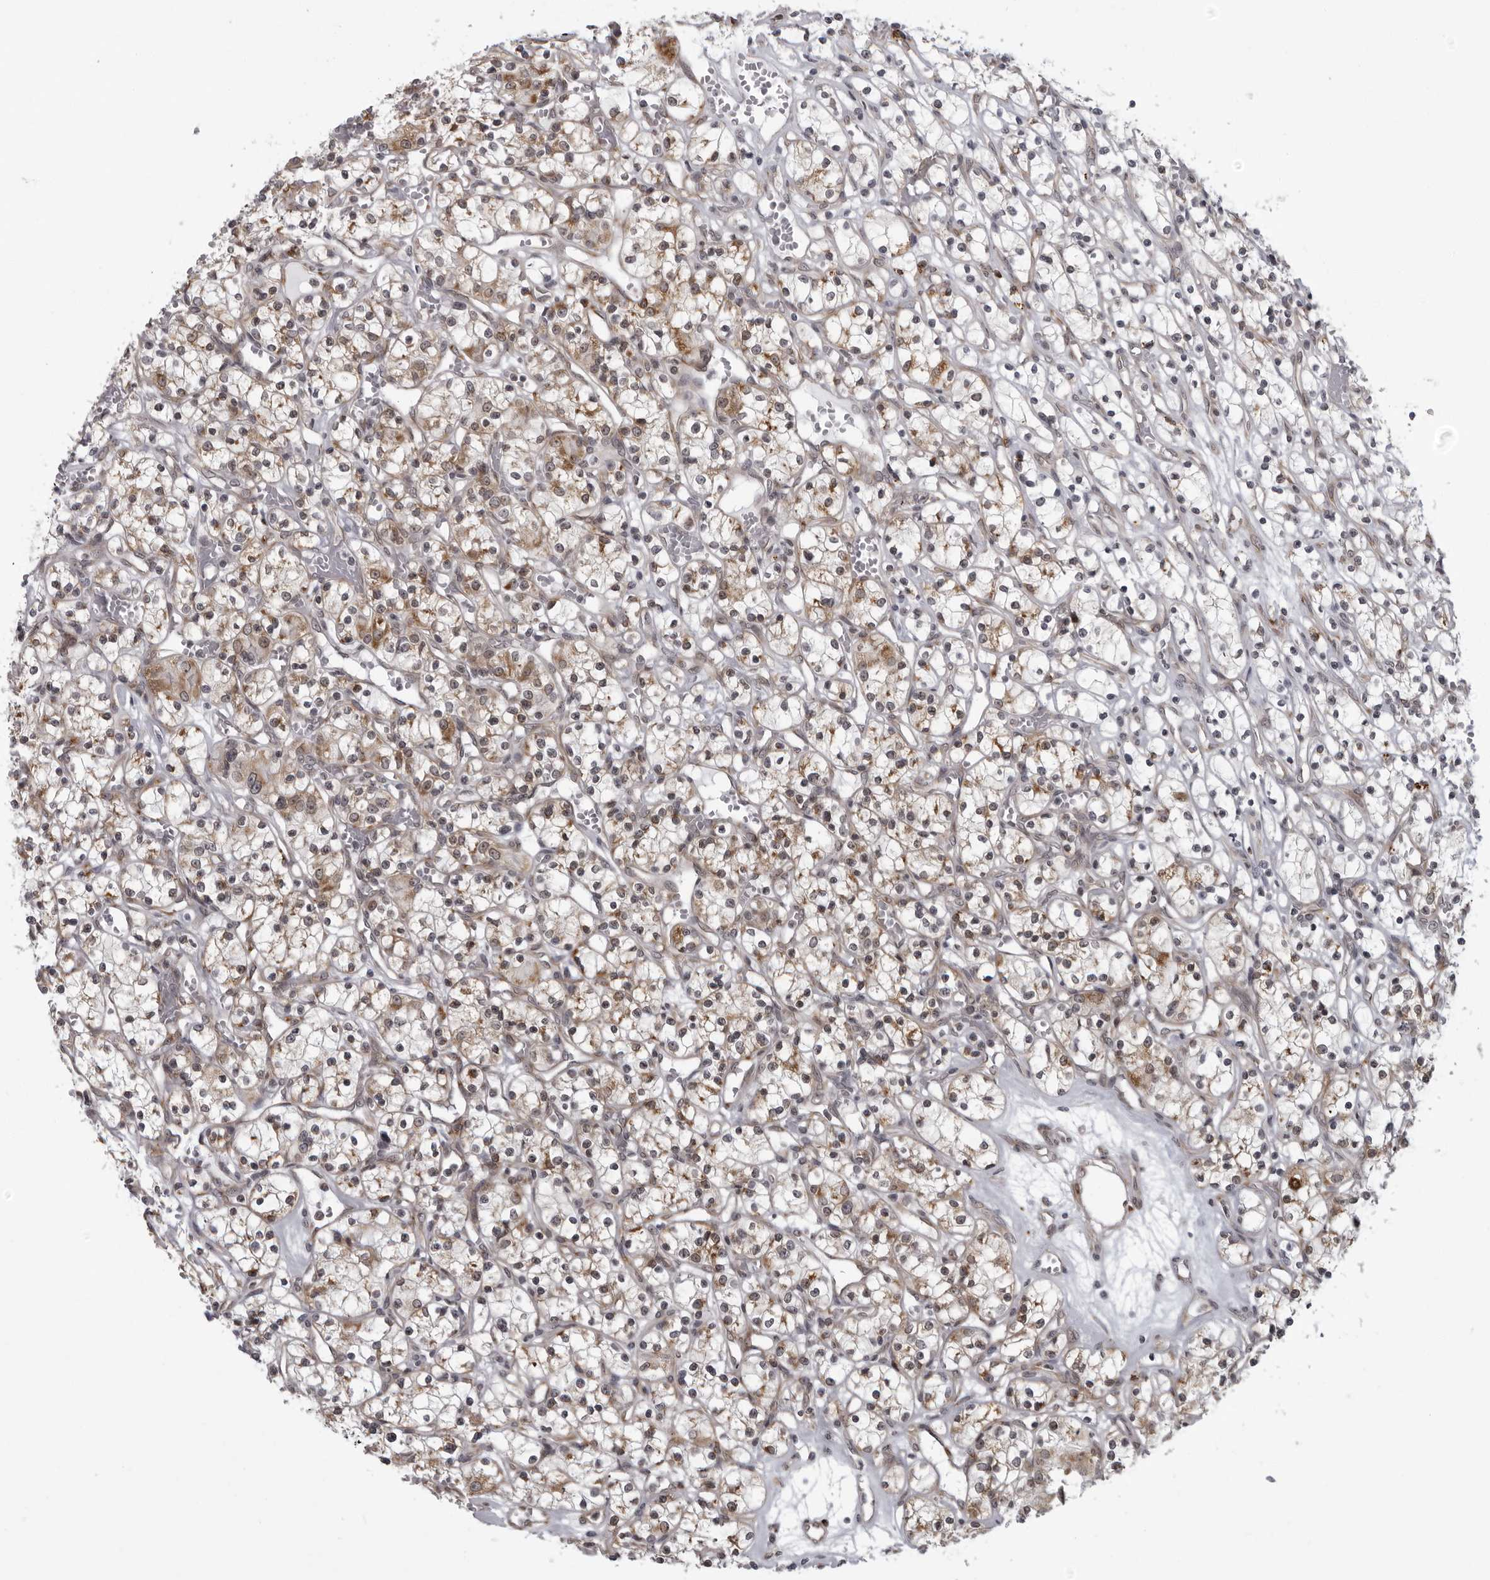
{"staining": {"intensity": "moderate", "quantity": ">75%", "location": "cytoplasmic/membranous"}, "tissue": "renal cancer", "cell_type": "Tumor cells", "image_type": "cancer", "snomed": [{"axis": "morphology", "description": "Adenocarcinoma, NOS"}, {"axis": "topography", "description": "Kidney"}], "caption": "This image reveals immunohistochemistry staining of human renal cancer, with medium moderate cytoplasmic/membranous positivity in approximately >75% of tumor cells.", "gene": "RTCA", "patient": {"sex": "female", "age": 59}}